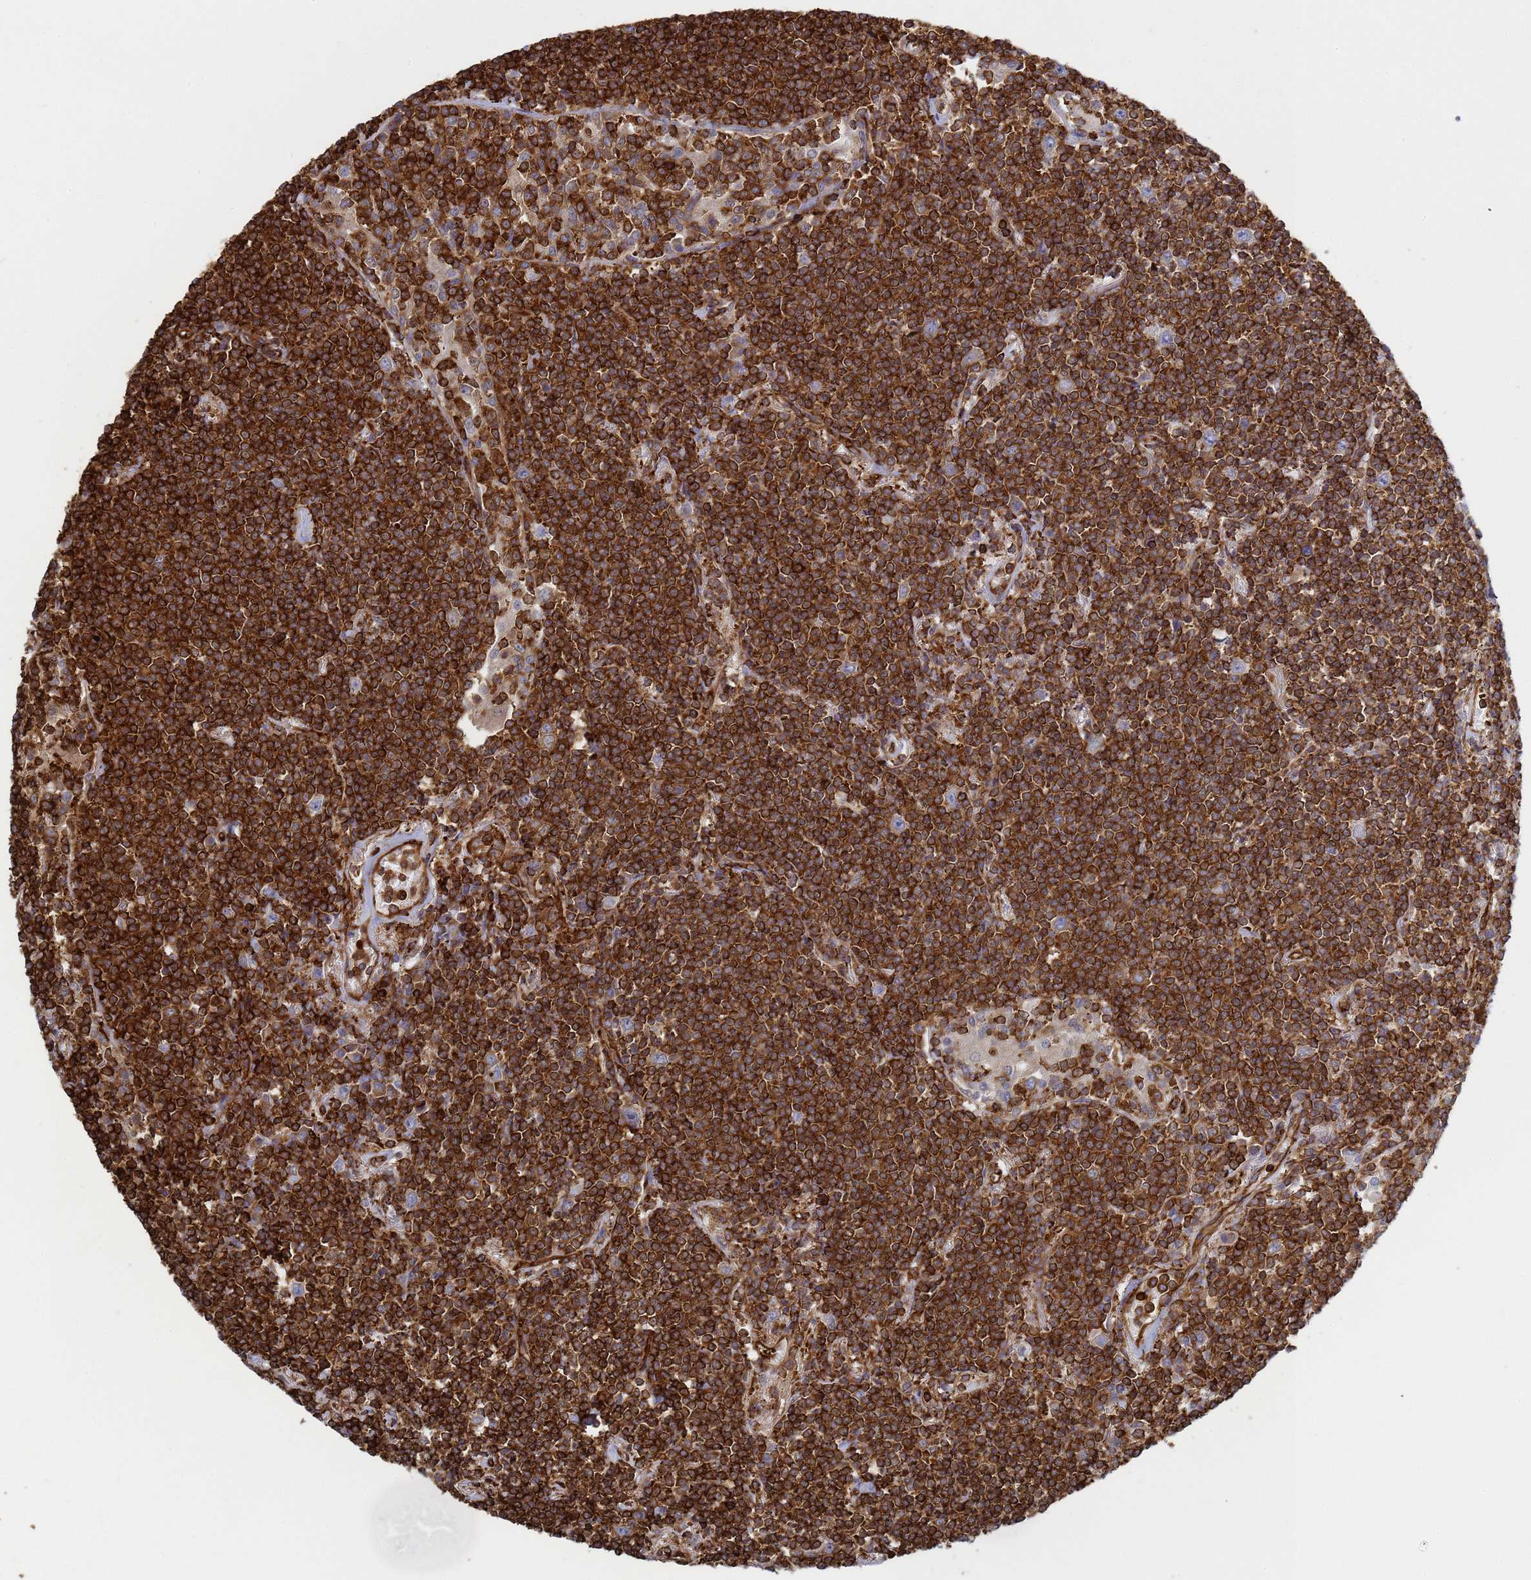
{"staining": {"intensity": "strong", "quantity": ">75%", "location": "cytoplasmic/membranous"}, "tissue": "lymphoma", "cell_type": "Tumor cells", "image_type": "cancer", "snomed": [{"axis": "morphology", "description": "Malignant lymphoma, non-Hodgkin's type, Low grade"}, {"axis": "topography", "description": "Lung"}], "caption": "Immunohistochemistry of human lymphoma exhibits high levels of strong cytoplasmic/membranous expression in about >75% of tumor cells.", "gene": "ZBTB8OS", "patient": {"sex": "female", "age": 71}}